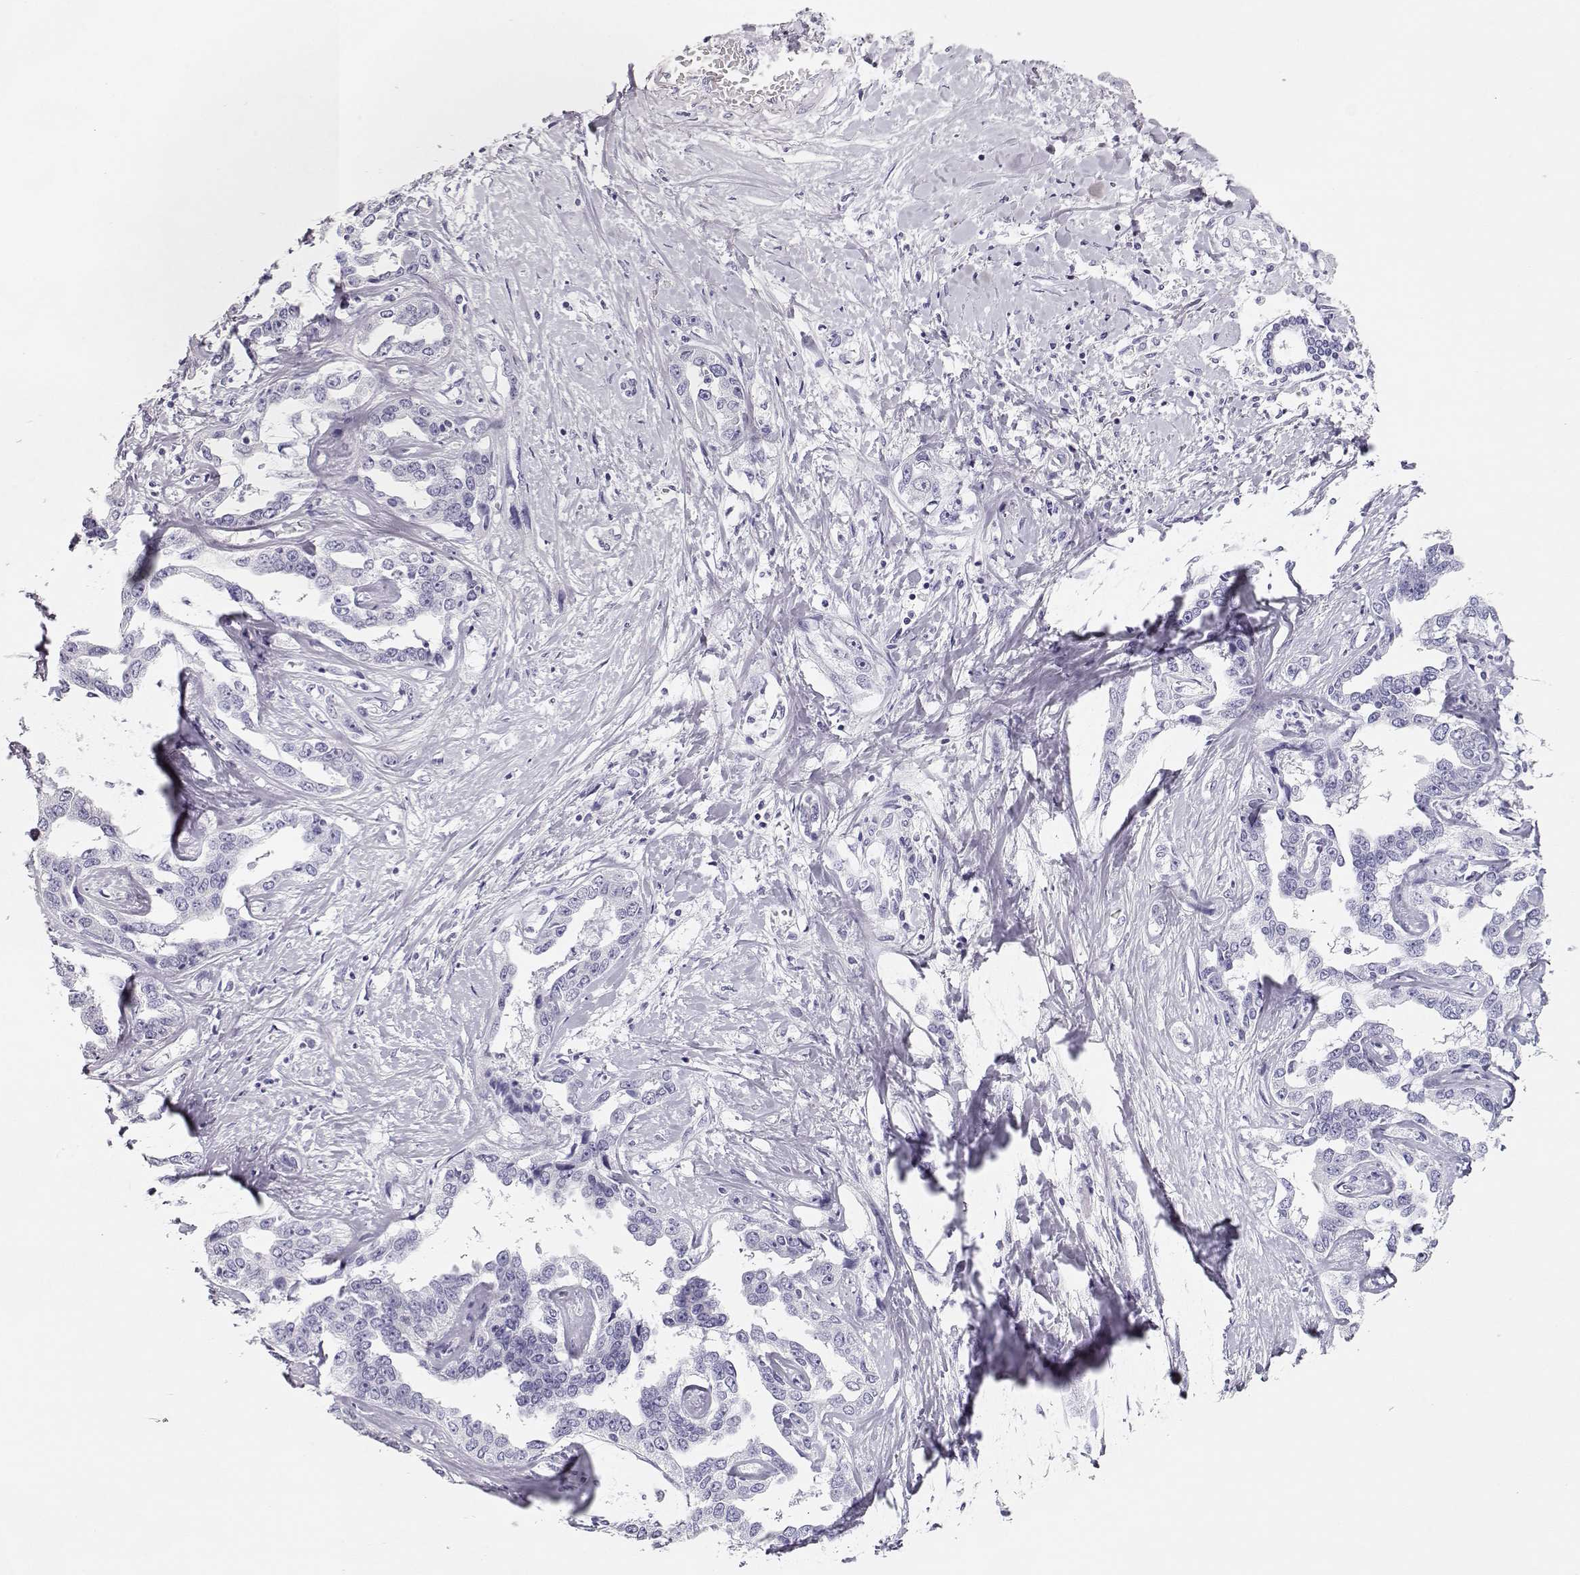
{"staining": {"intensity": "negative", "quantity": "none", "location": "none"}, "tissue": "liver cancer", "cell_type": "Tumor cells", "image_type": "cancer", "snomed": [{"axis": "morphology", "description": "Cholangiocarcinoma"}, {"axis": "topography", "description": "Liver"}], "caption": "The histopathology image exhibits no significant positivity in tumor cells of liver cancer.", "gene": "MAGEC1", "patient": {"sex": "male", "age": 59}}